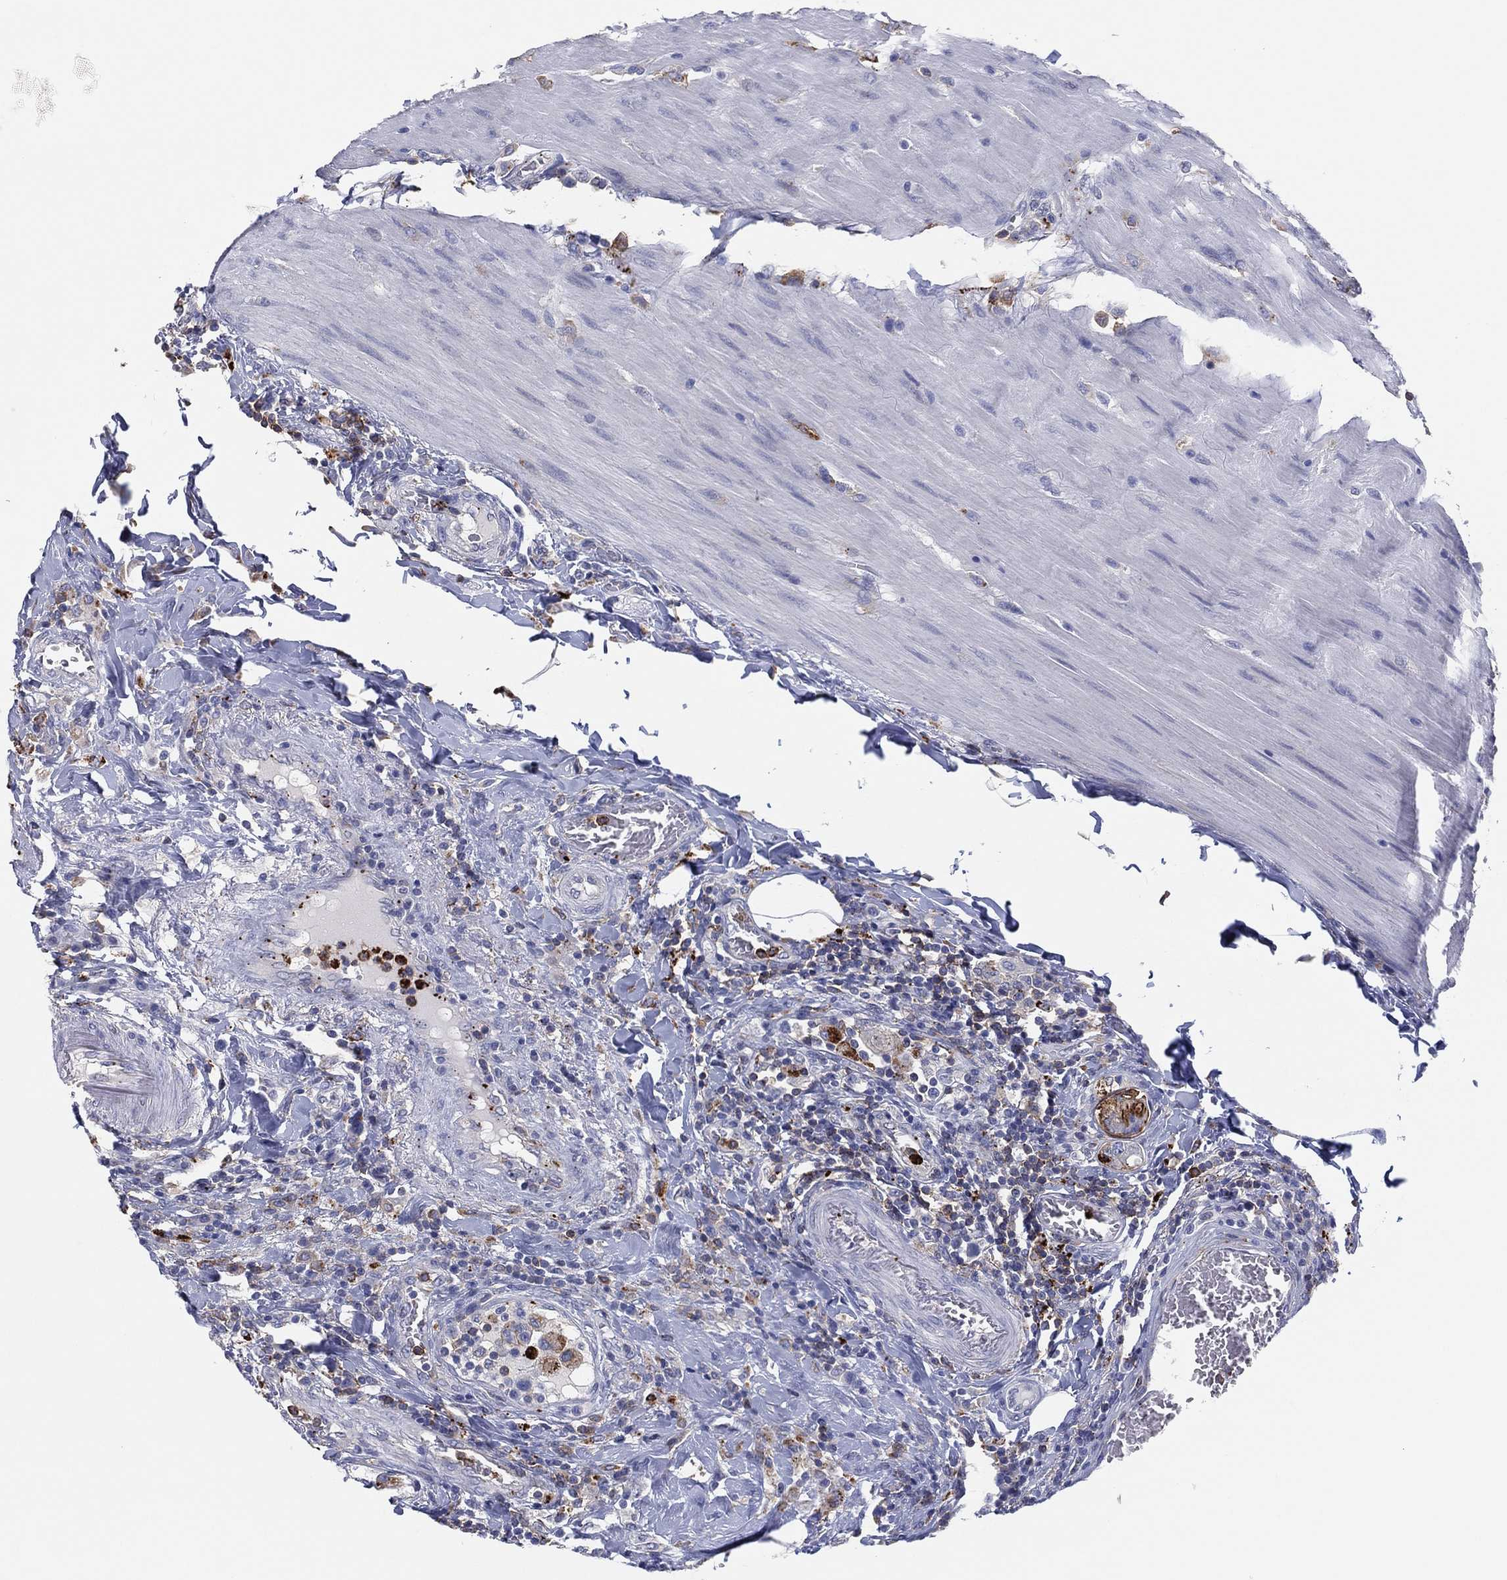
{"staining": {"intensity": "negative", "quantity": "none", "location": "none"}, "tissue": "colorectal cancer", "cell_type": "Tumor cells", "image_type": "cancer", "snomed": [{"axis": "morphology", "description": "Adenocarcinoma, NOS"}, {"axis": "topography", "description": "Colon"}], "caption": "Colorectal cancer (adenocarcinoma) was stained to show a protein in brown. There is no significant staining in tumor cells.", "gene": "PLAC8", "patient": {"sex": "female", "age": 48}}